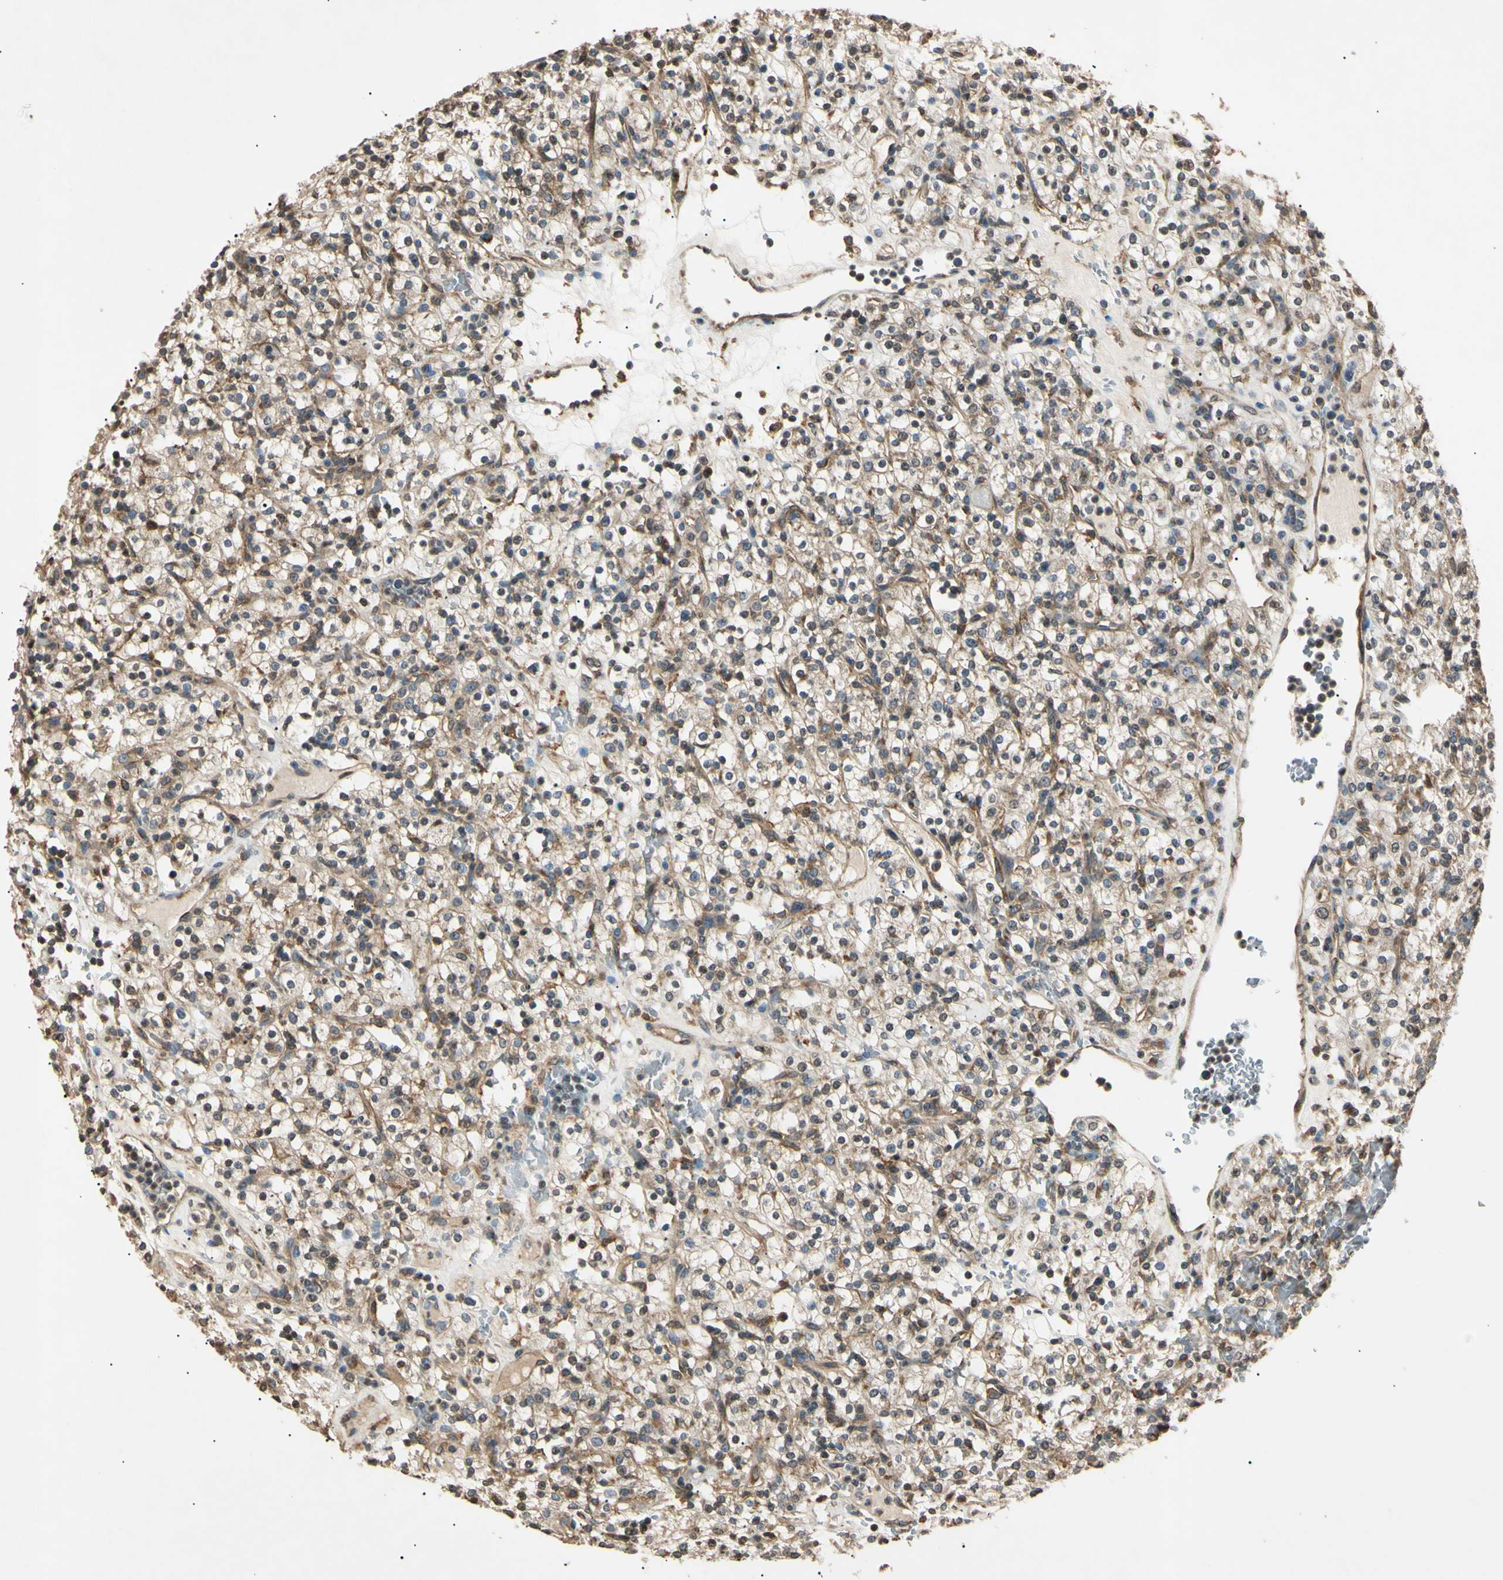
{"staining": {"intensity": "weak", "quantity": "25%-75%", "location": "cytoplasmic/membranous"}, "tissue": "renal cancer", "cell_type": "Tumor cells", "image_type": "cancer", "snomed": [{"axis": "morphology", "description": "Normal tissue, NOS"}, {"axis": "morphology", "description": "Adenocarcinoma, NOS"}, {"axis": "topography", "description": "Kidney"}], "caption": "Adenocarcinoma (renal) stained with immunohistochemistry (IHC) demonstrates weak cytoplasmic/membranous positivity in approximately 25%-75% of tumor cells. (brown staining indicates protein expression, while blue staining denotes nuclei).", "gene": "EPN1", "patient": {"sex": "female", "age": 72}}